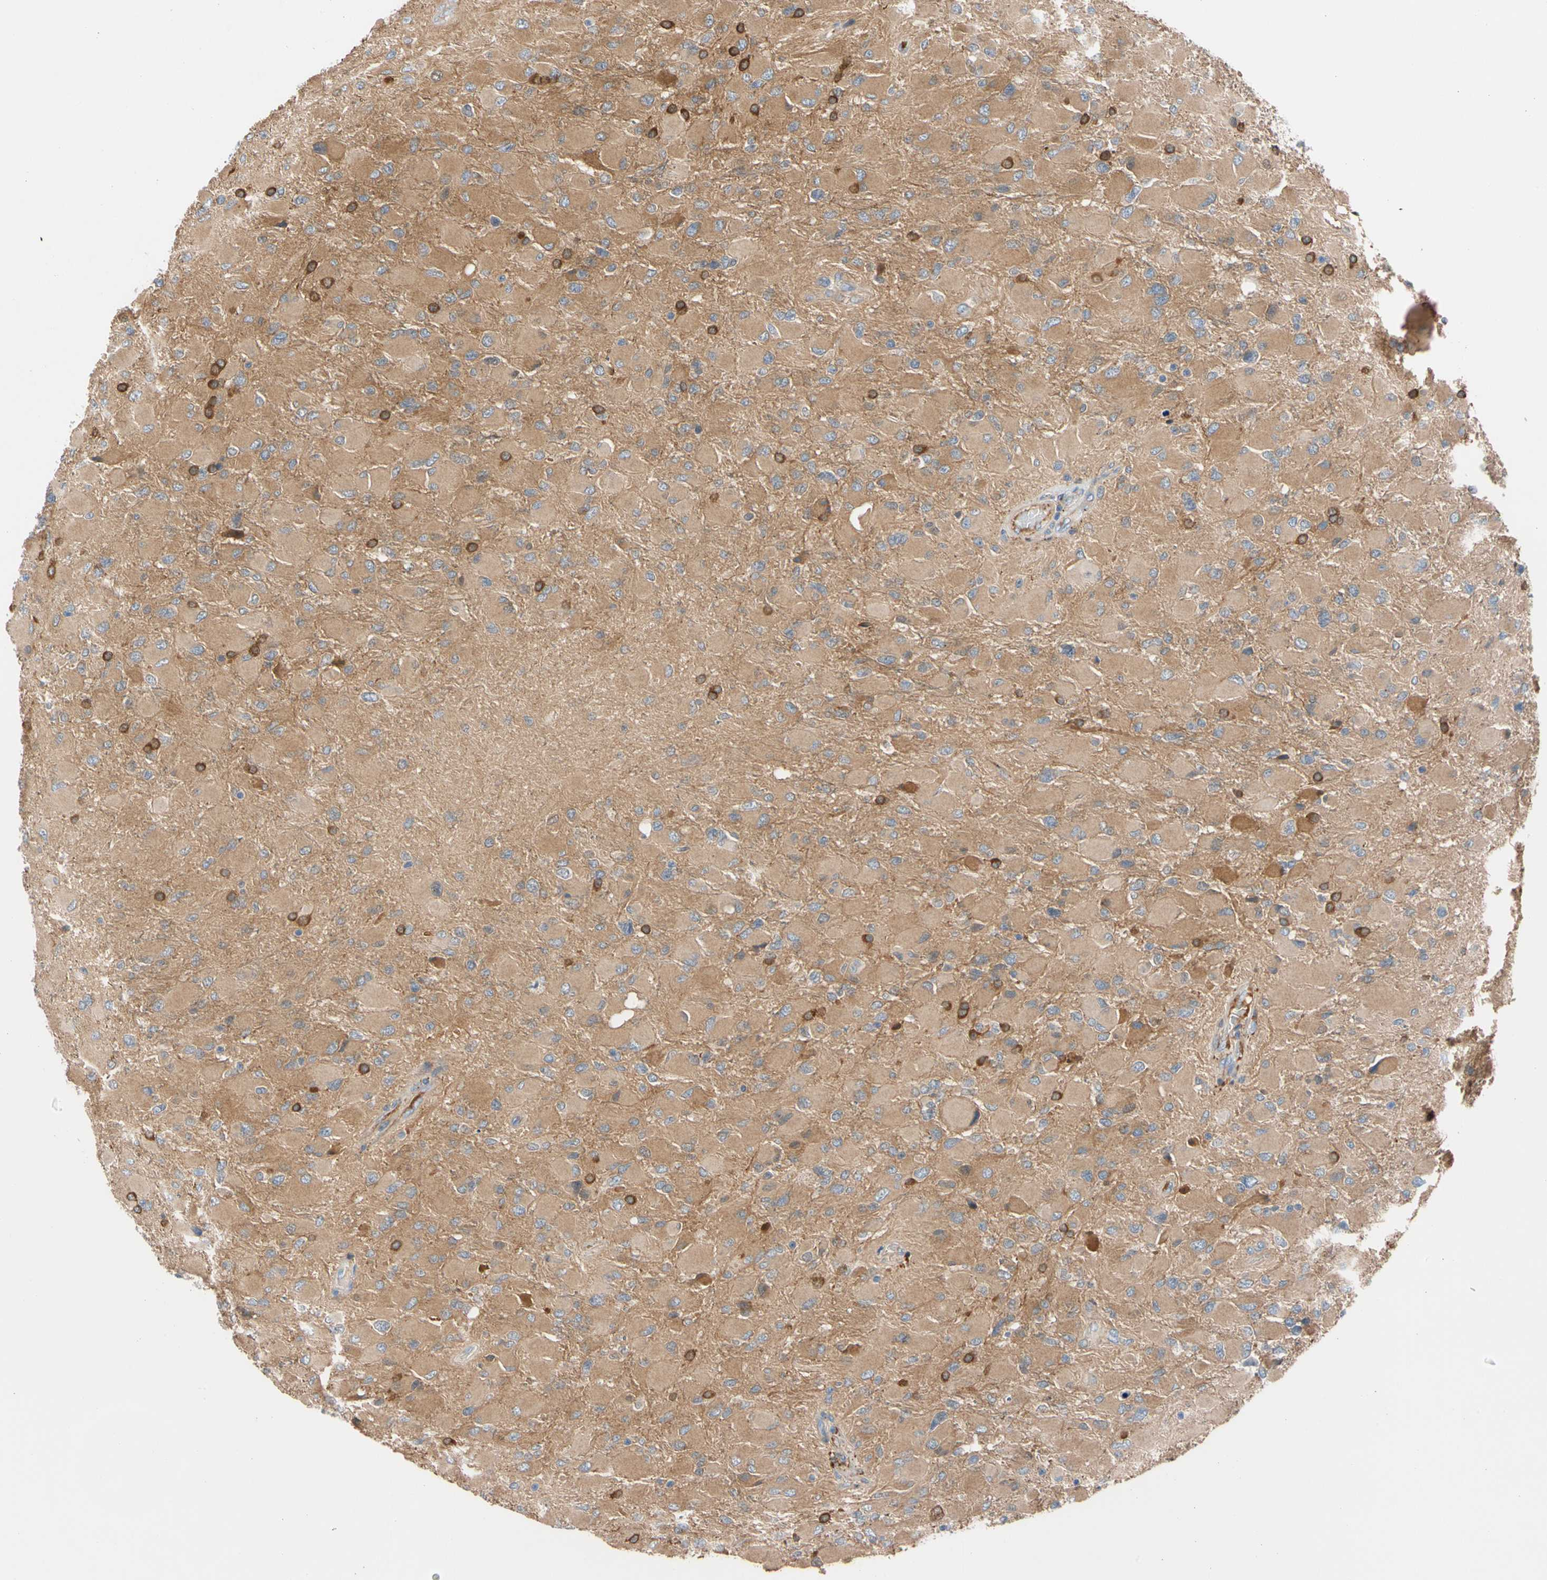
{"staining": {"intensity": "moderate", "quantity": ">75%", "location": "cytoplasmic/membranous"}, "tissue": "glioma", "cell_type": "Tumor cells", "image_type": "cancer", "snomed": [{"axis": "morphology", "description": "Glioma, malignant, High grade"}, {"axis": "topography", "description": "Cerebral cortex"}], "caption": "A brown stain shows moderate cytoplasmic/membranous staining of a protein in glioma tumor cells. (DAB IHC, brown staining for protein, blue staining for nuclei).", "gene": "ENTREP3", "patient": {"sex": "female", "age": 36}}